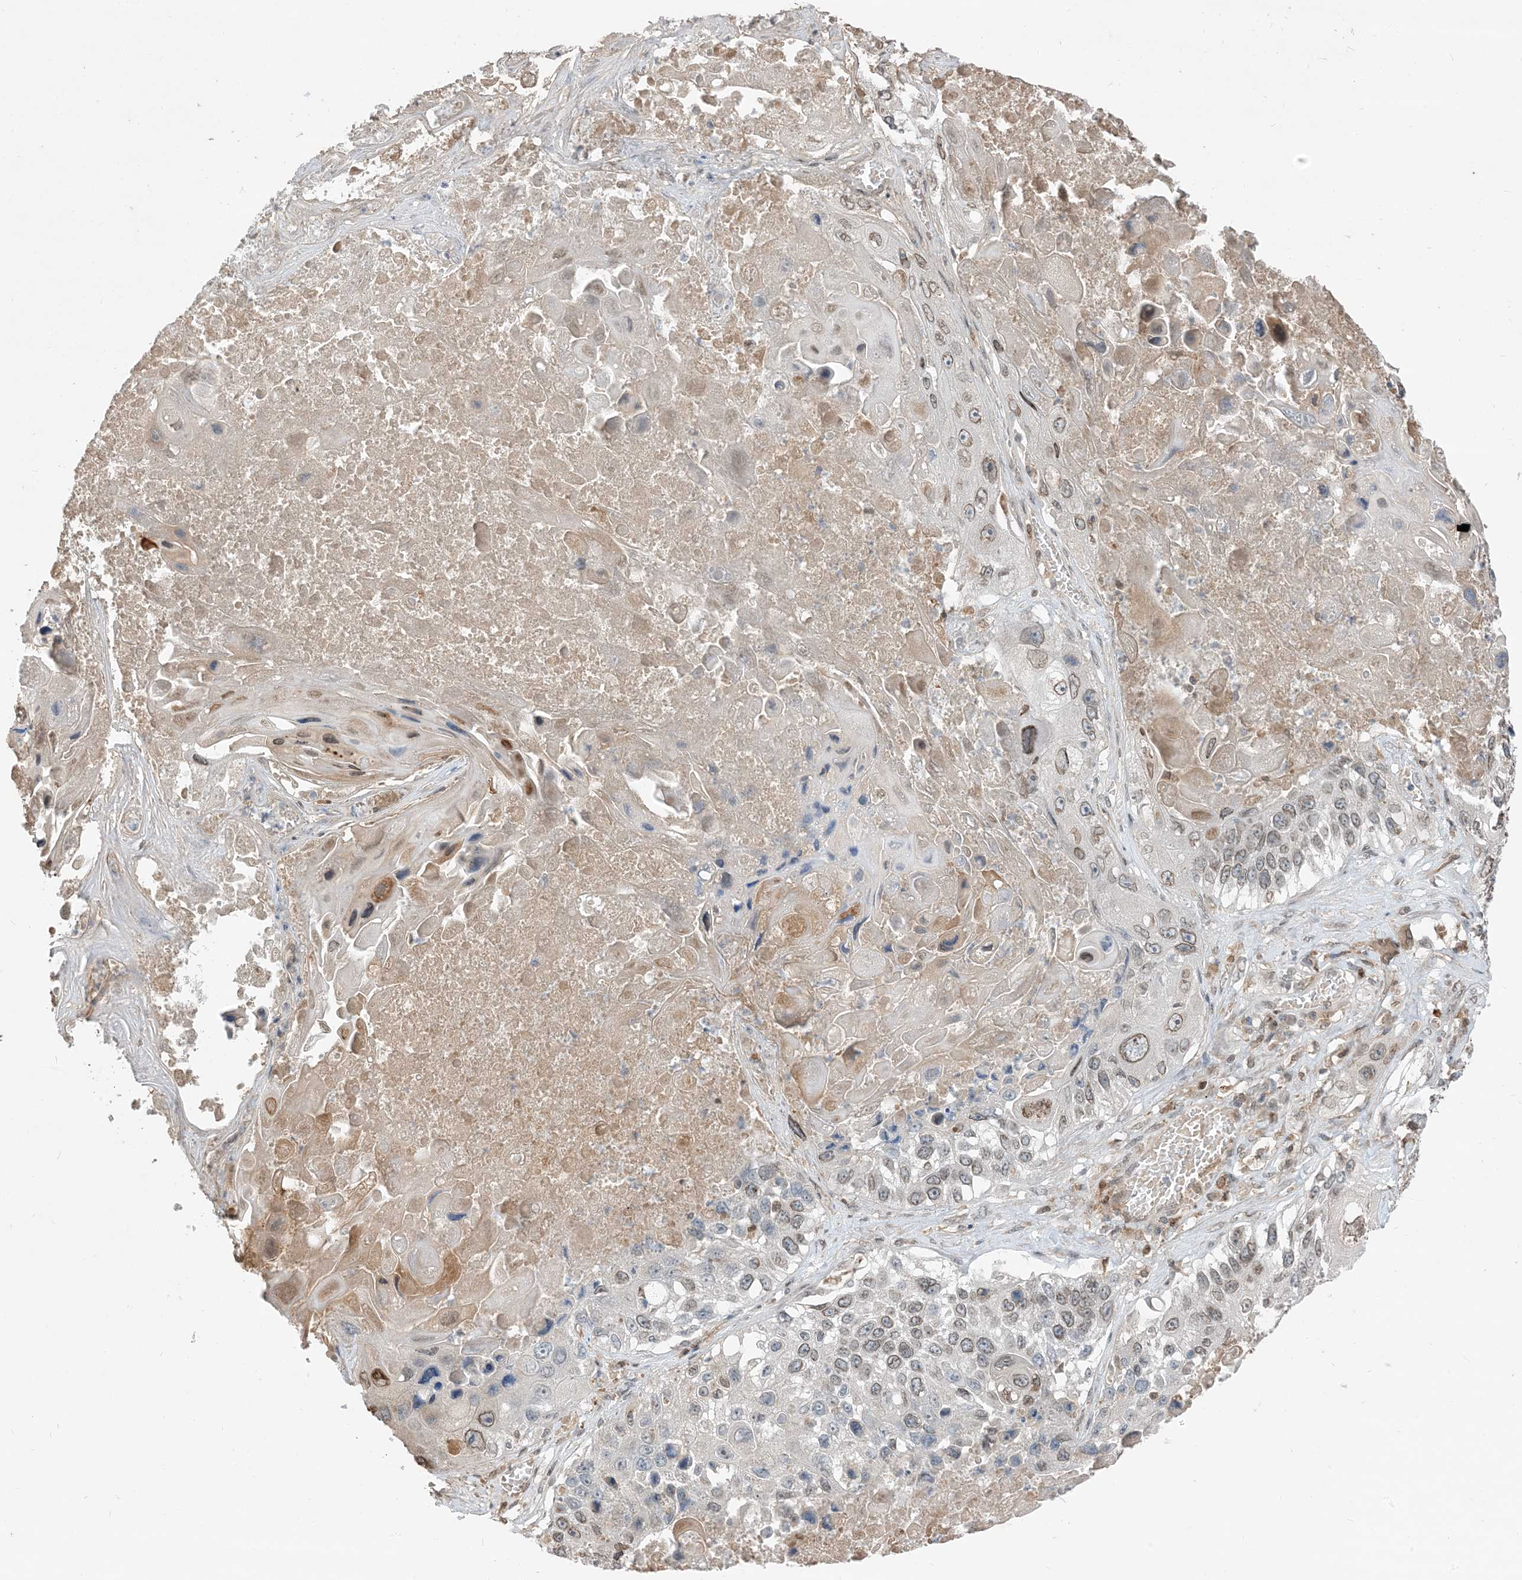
{"staining": {"intensity": "weak", "quantity": ">75%", "location": "cytoplasmic/membranous,nuclear"}, "tissue": "lung cancer", "cell_type": "Tumor cells", "image_type": "cancer", "snomed": [{"axis": "morphology", "description": "Squamous cell carcinoma, NOS"}, {"axis": "topography", "description": "Lung"}], "caption": "Squamous cell carcinoma (lung) stained for a protein reveals weak cytoplasmic/membranous and nuclear positivity in tumor cells. The protein is stained brown, and the nuclei are stained in blue (DAB IHC with brightfield microscopy, high magnification).", "gene": "NAGK", "patient": {"sex": "male", "age": 61}}